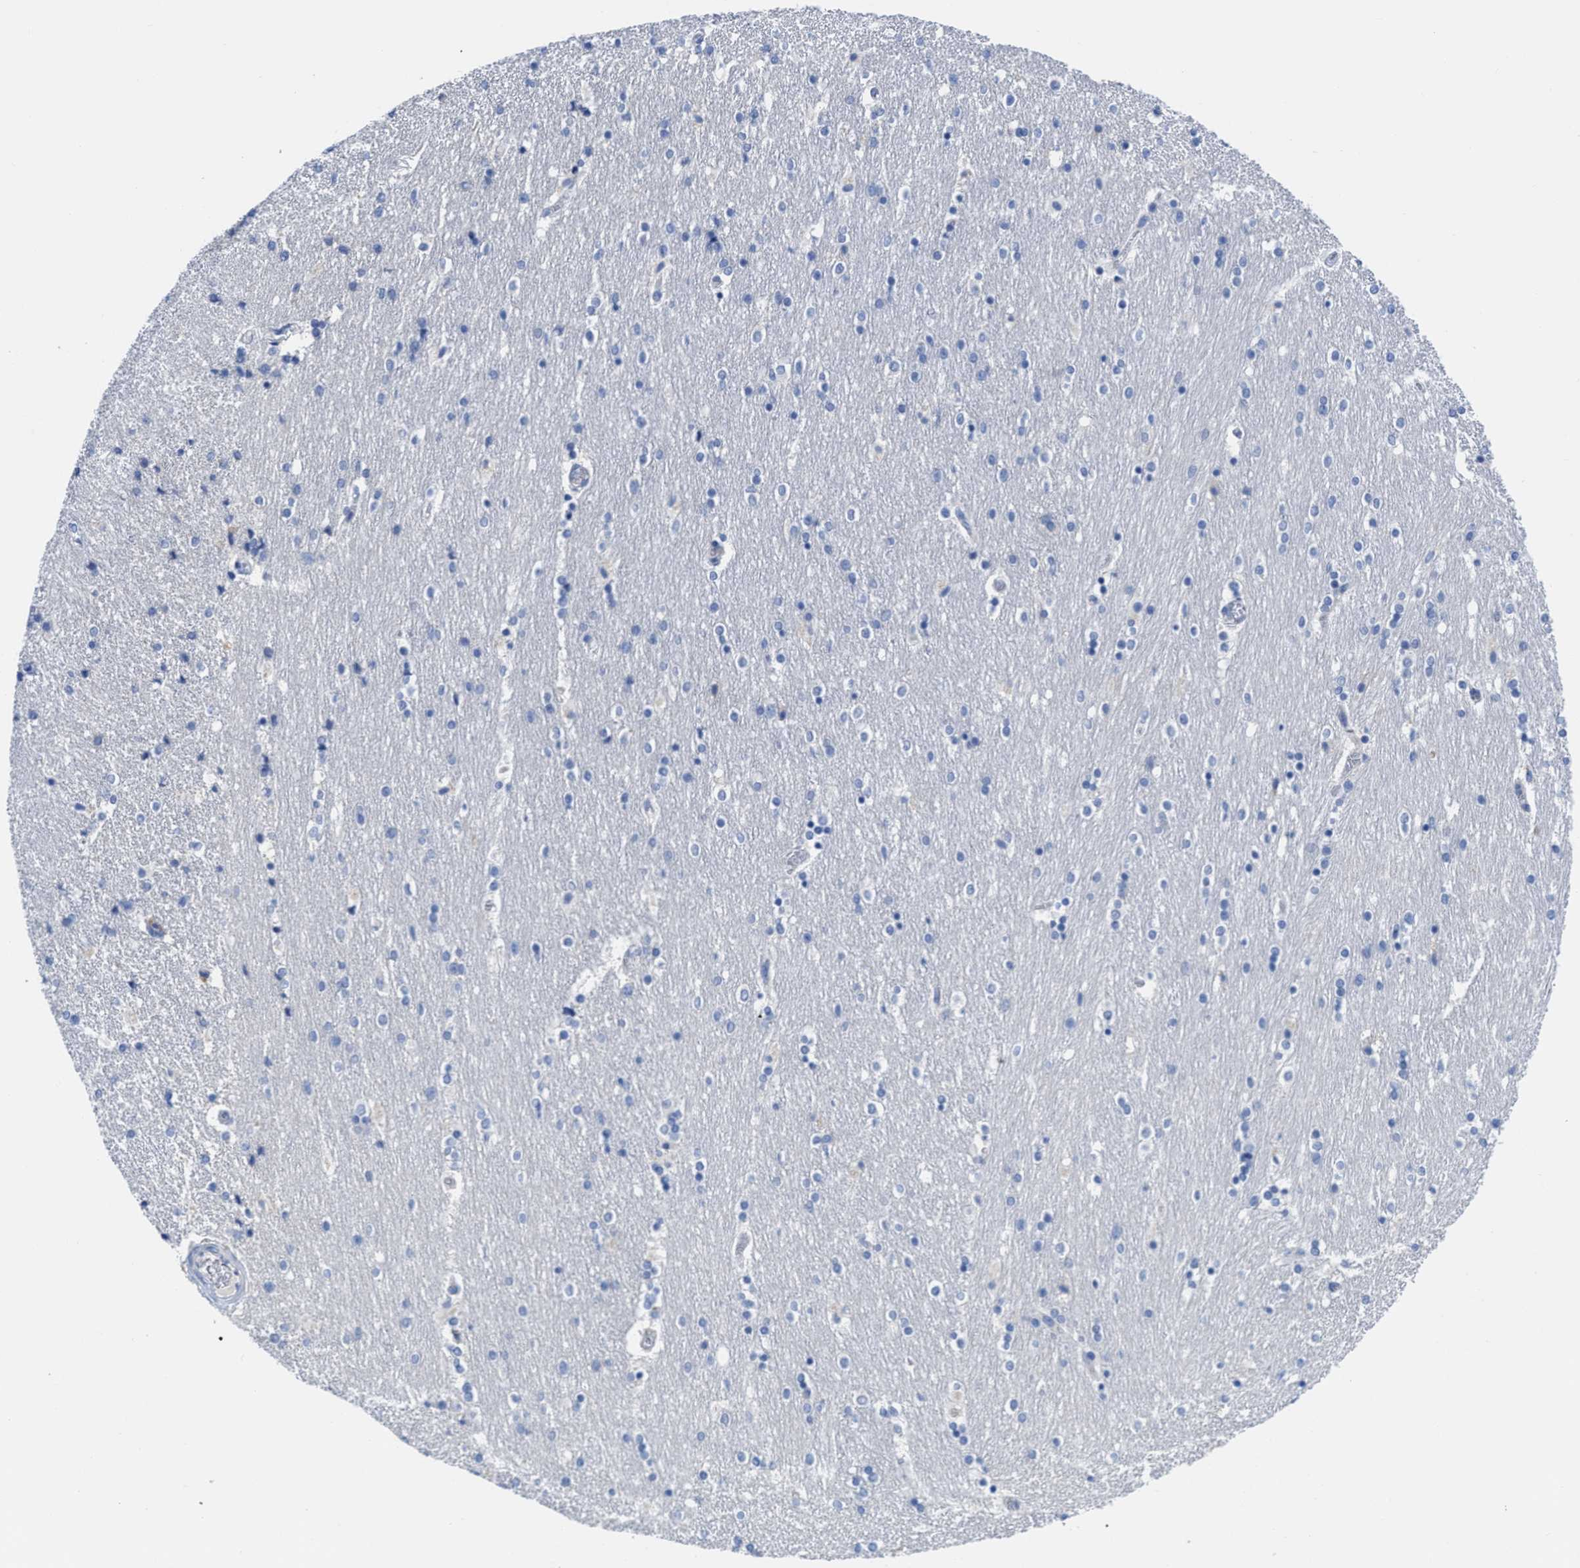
{"staining": {"intensity": "negative", "quantity": "none", "location": "none"}, "tissue": "caudate", "cell_type": "Glial cells", "image_type": "normal", "snomed": [{"axis": "morphology", "description": "Normal tissue, NOS"}, {"axis": "topography", "description": "Lateral ventricle wall"}], "caption": "DAB (3,3'-diaminobenzidine) immunohistochemical staining of unremarkable human caudate displays no significant positivity in glial cells.", "gene": "PYY", "patient": {"sex": "female", "age": 54}}